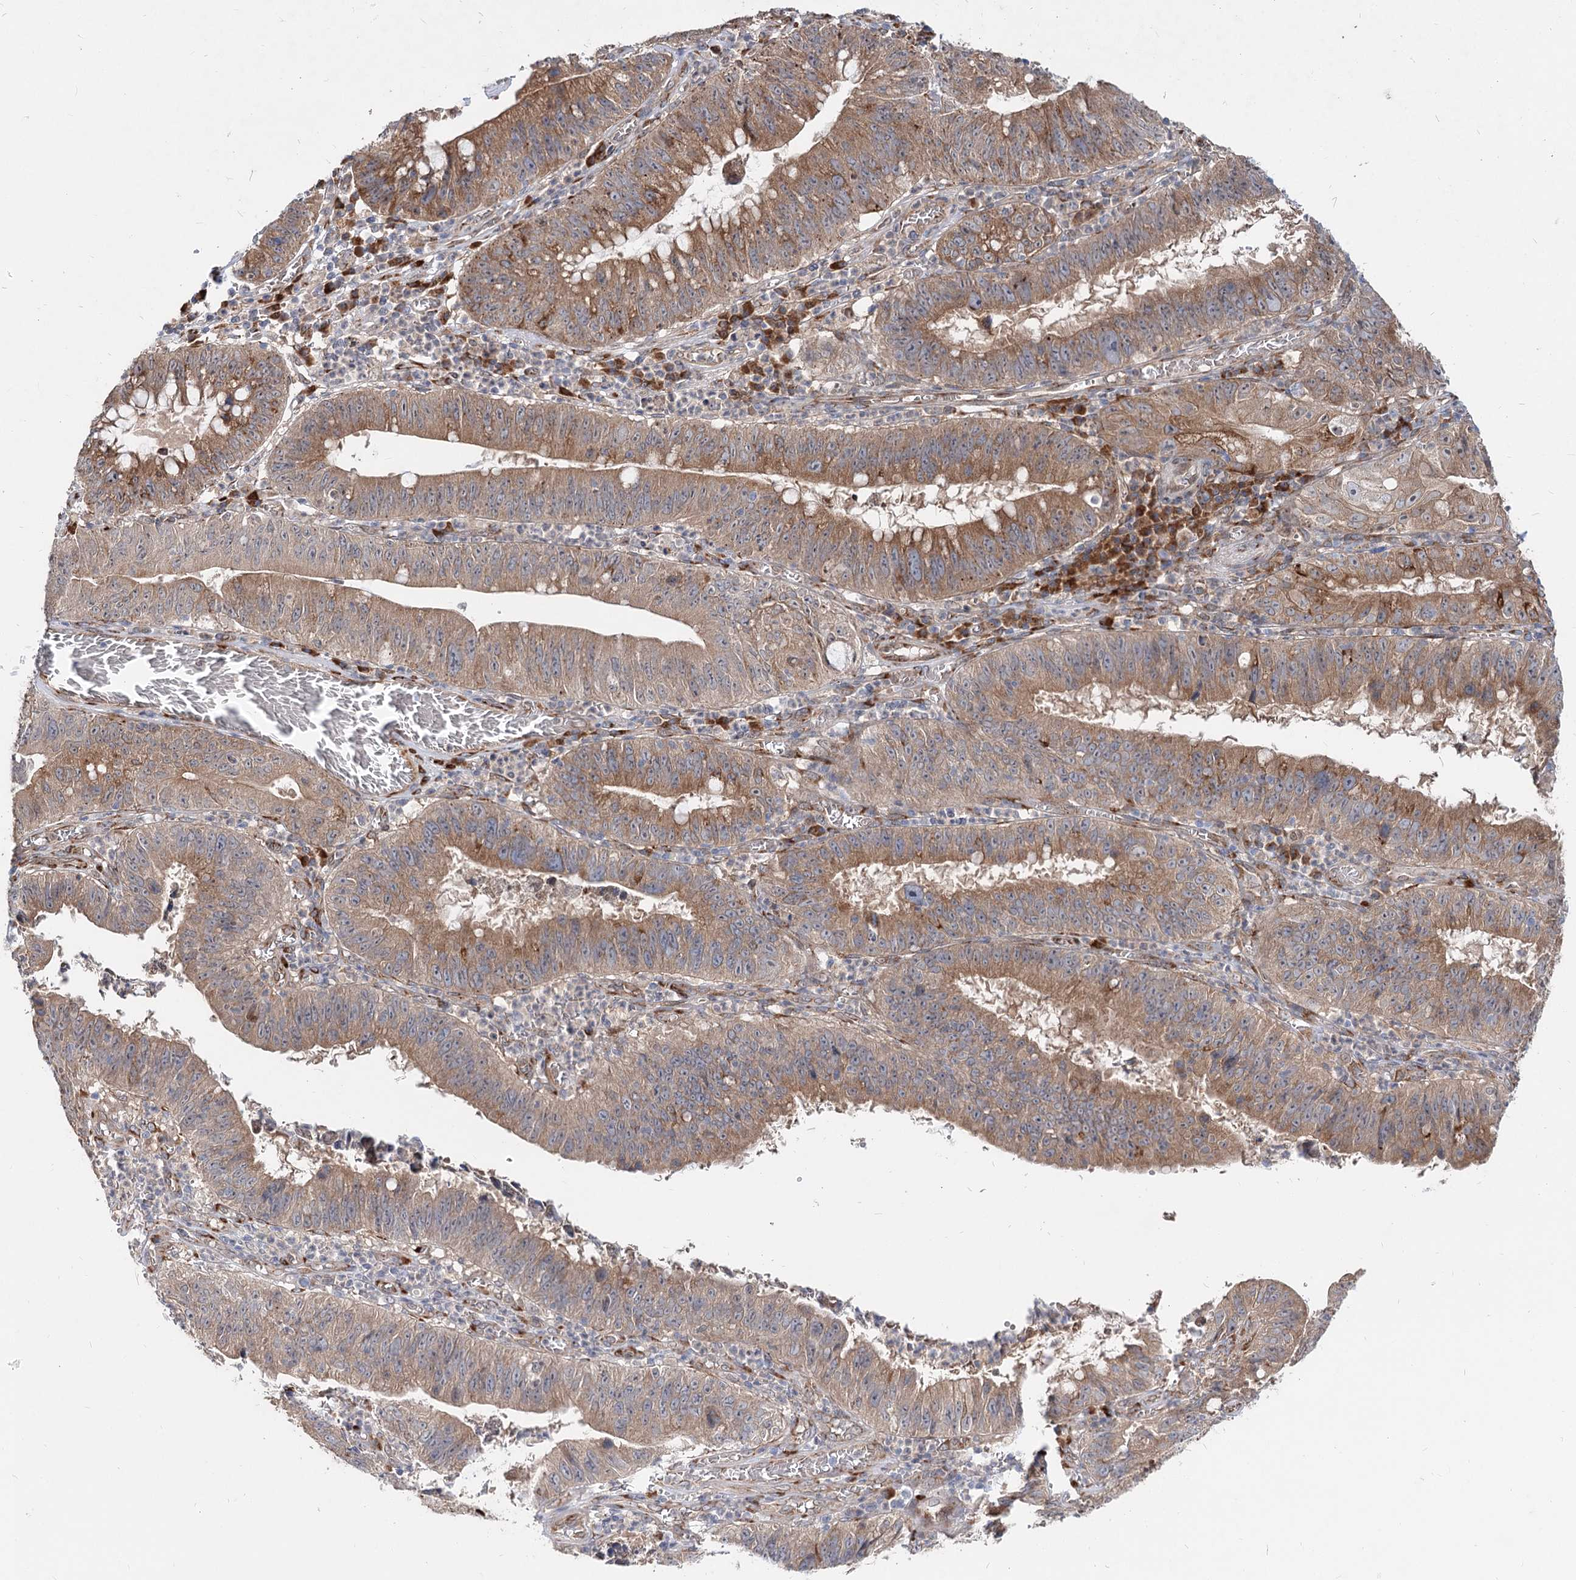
{"staining": {"intensity": "moderate", "quantity": ">75%", "location": "cytoplasmic/membranous"}, "tissue": "stomach cancer", "cell_type": "Tumor cells", "image_type": "cancer", "snomed": [{"axis": "morphology", "description": "Adenocarcinoma, NOS"}, {"axis": "topography", "description": "Stomach"}], "caption": "A high-resolution histopathology image shows immunohistochemistry (IHC) staining of stomach cancer (adenocarcinoma), which shows moderate cytoplasmic/membranous expression in about >75% of tumor cells.", "gene": "SPART", "patient": {"sex": "male", "age": 59}}